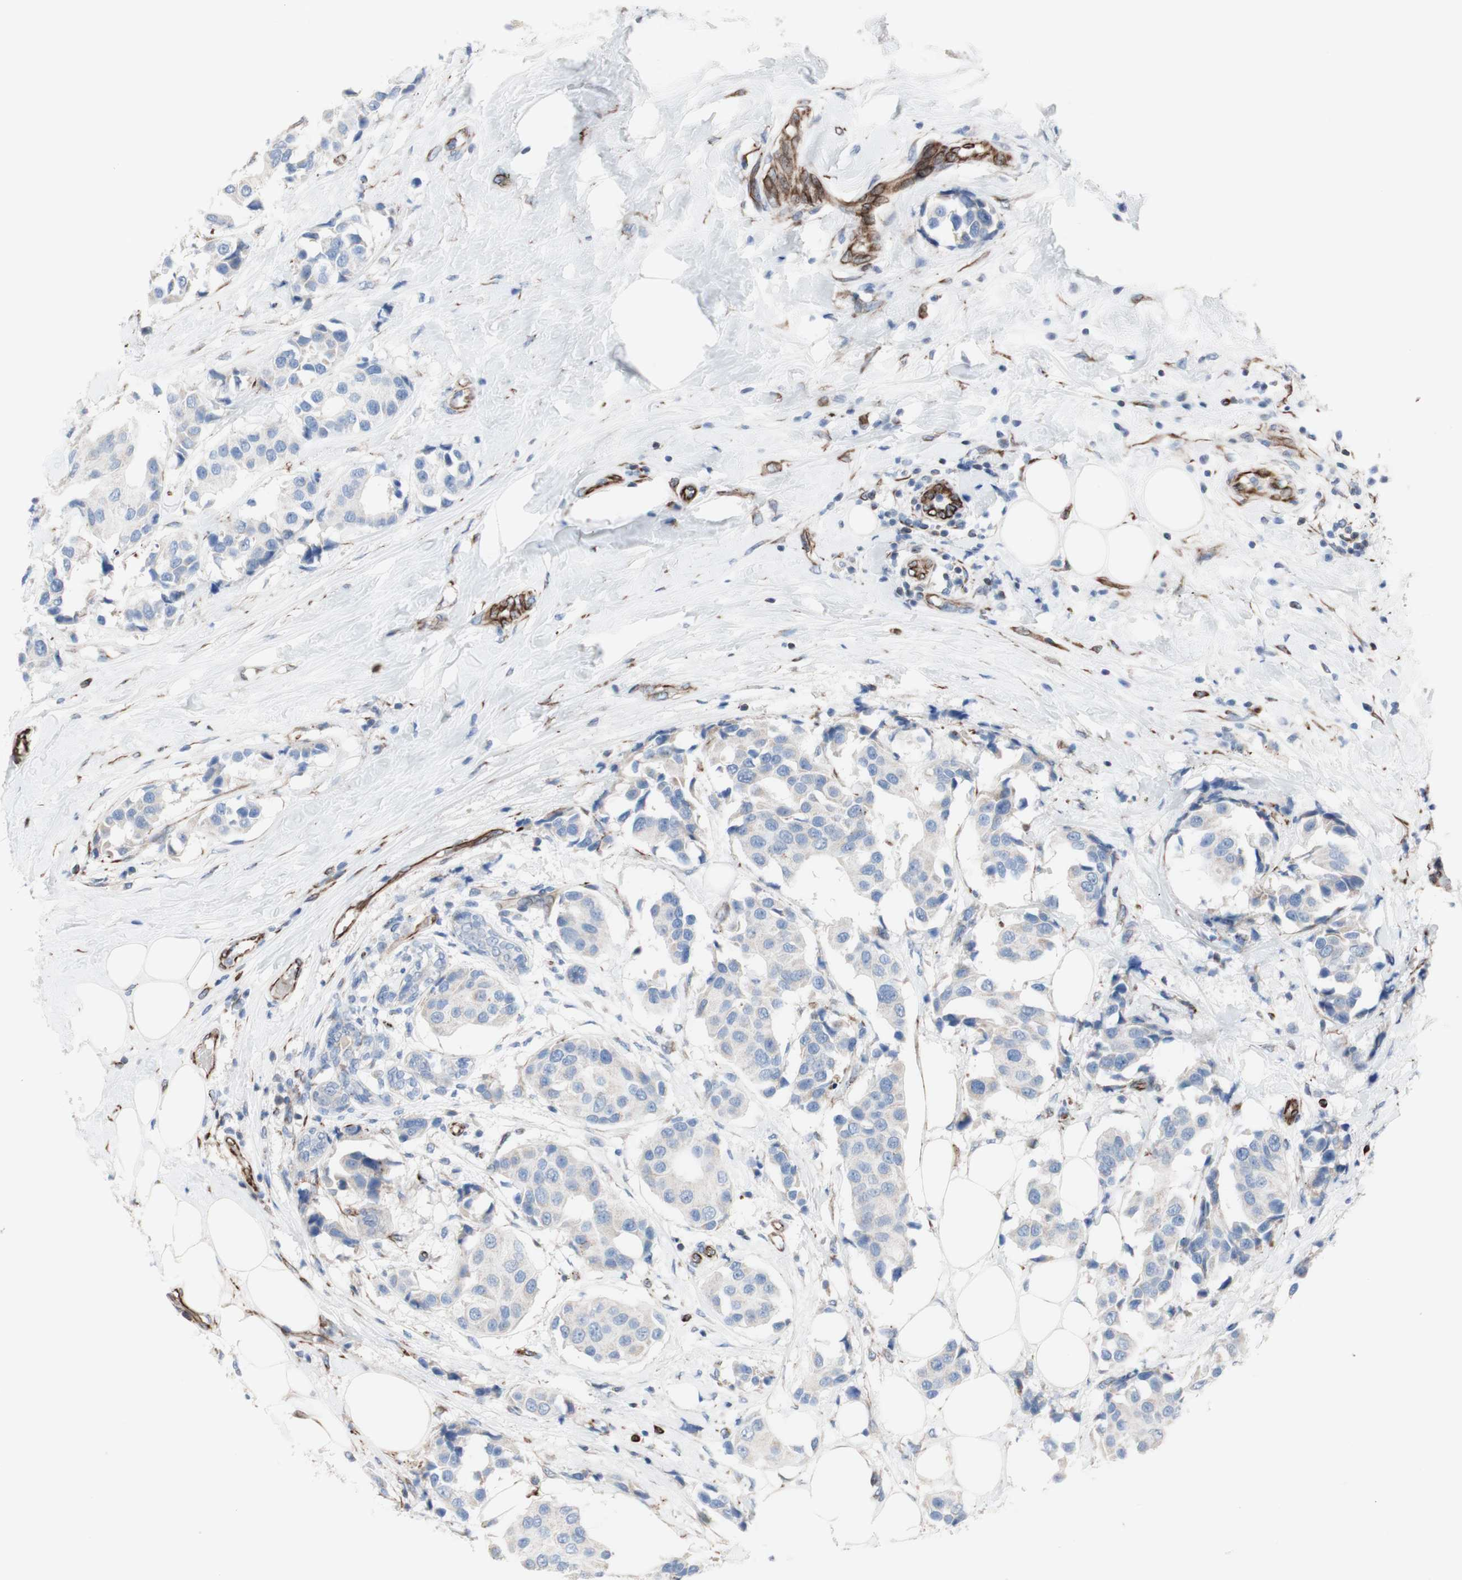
{"staining": {"intensity": "negative", "quantity": "none", "location": "none"}, "tissue": "breast cancer", "cell_type": "Tumor cells", "image_type": "cancer", "snomed": [{"axis": "morphology", "description": "Normal tissue, NOS"}, {"axis": "morphology", "description": "Duct carcinoma"}, {"axis": "topography", "description": "Breast"}], "caption": "Tumor cells show no significant positivity in breast intraductal carcinoma. The staining was performed using DAB (3,3'-diaminobenzidine) to visualize the protein expression in brown, while the nuclei were stained in blue with hematoxylin (Magnification: 20x).", "gene": "AGPAT5", "patient": {"sex": "female", "age": 39}}